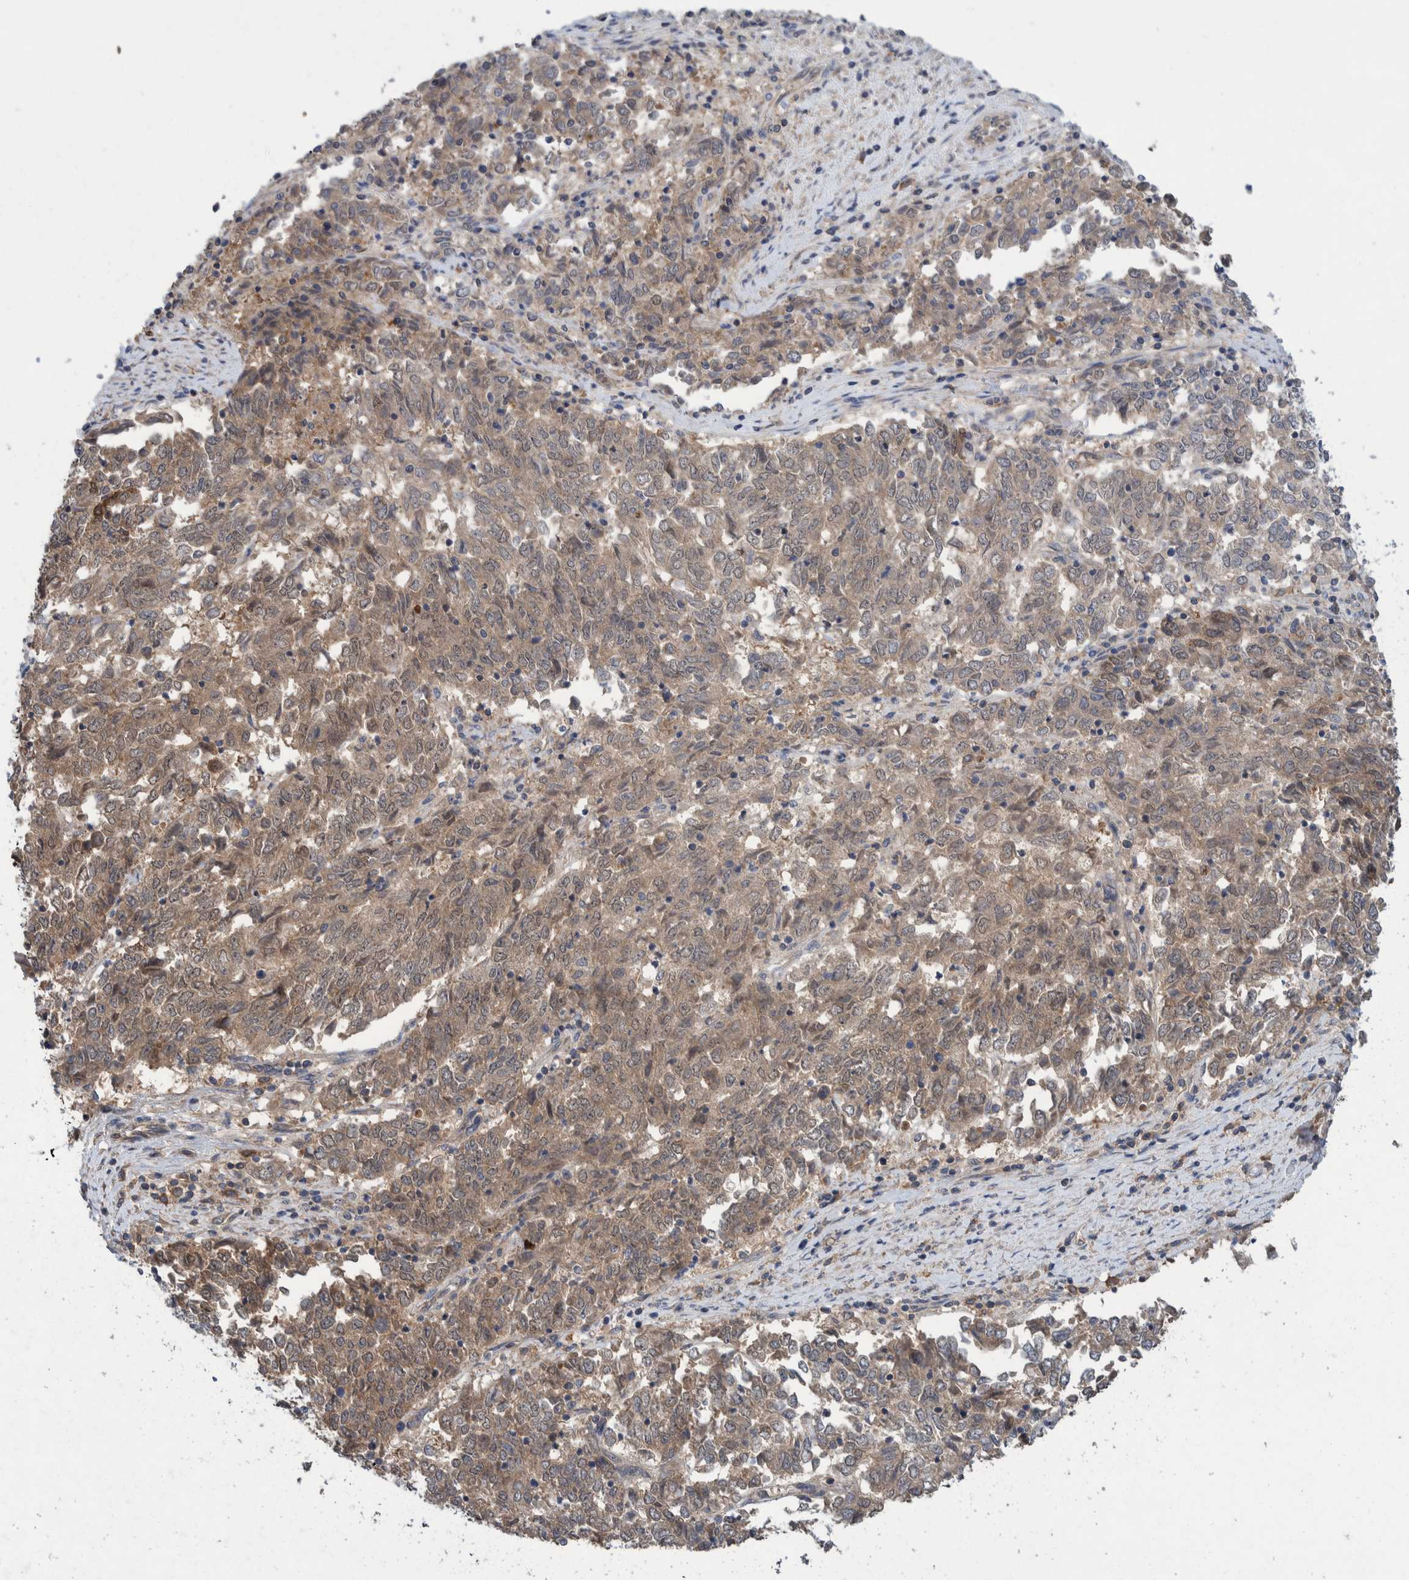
{"staining": {"intensity": "weak", "quantity": ">75%", "location": "cytoplasmic/membranous"}, "tissue": "endometrial cancer", "cell_type": "Tumor cells", "image_type": "cancer", "snomed": [{"axis": "morphology", "description": "Adenocarcinoma, NOS"}, {"axis": "topography", "description": "Endometrium"}], "caption": "A high-resolution image shows immunohistochemistry (IHC) staining of endometrial adenocarcinoma, which shows weak cytoplasmic/membranous staining in approximately >75% of tumor cells.", "gene": "PLPBP", "patient": {"sex": "female", "age": 80}}